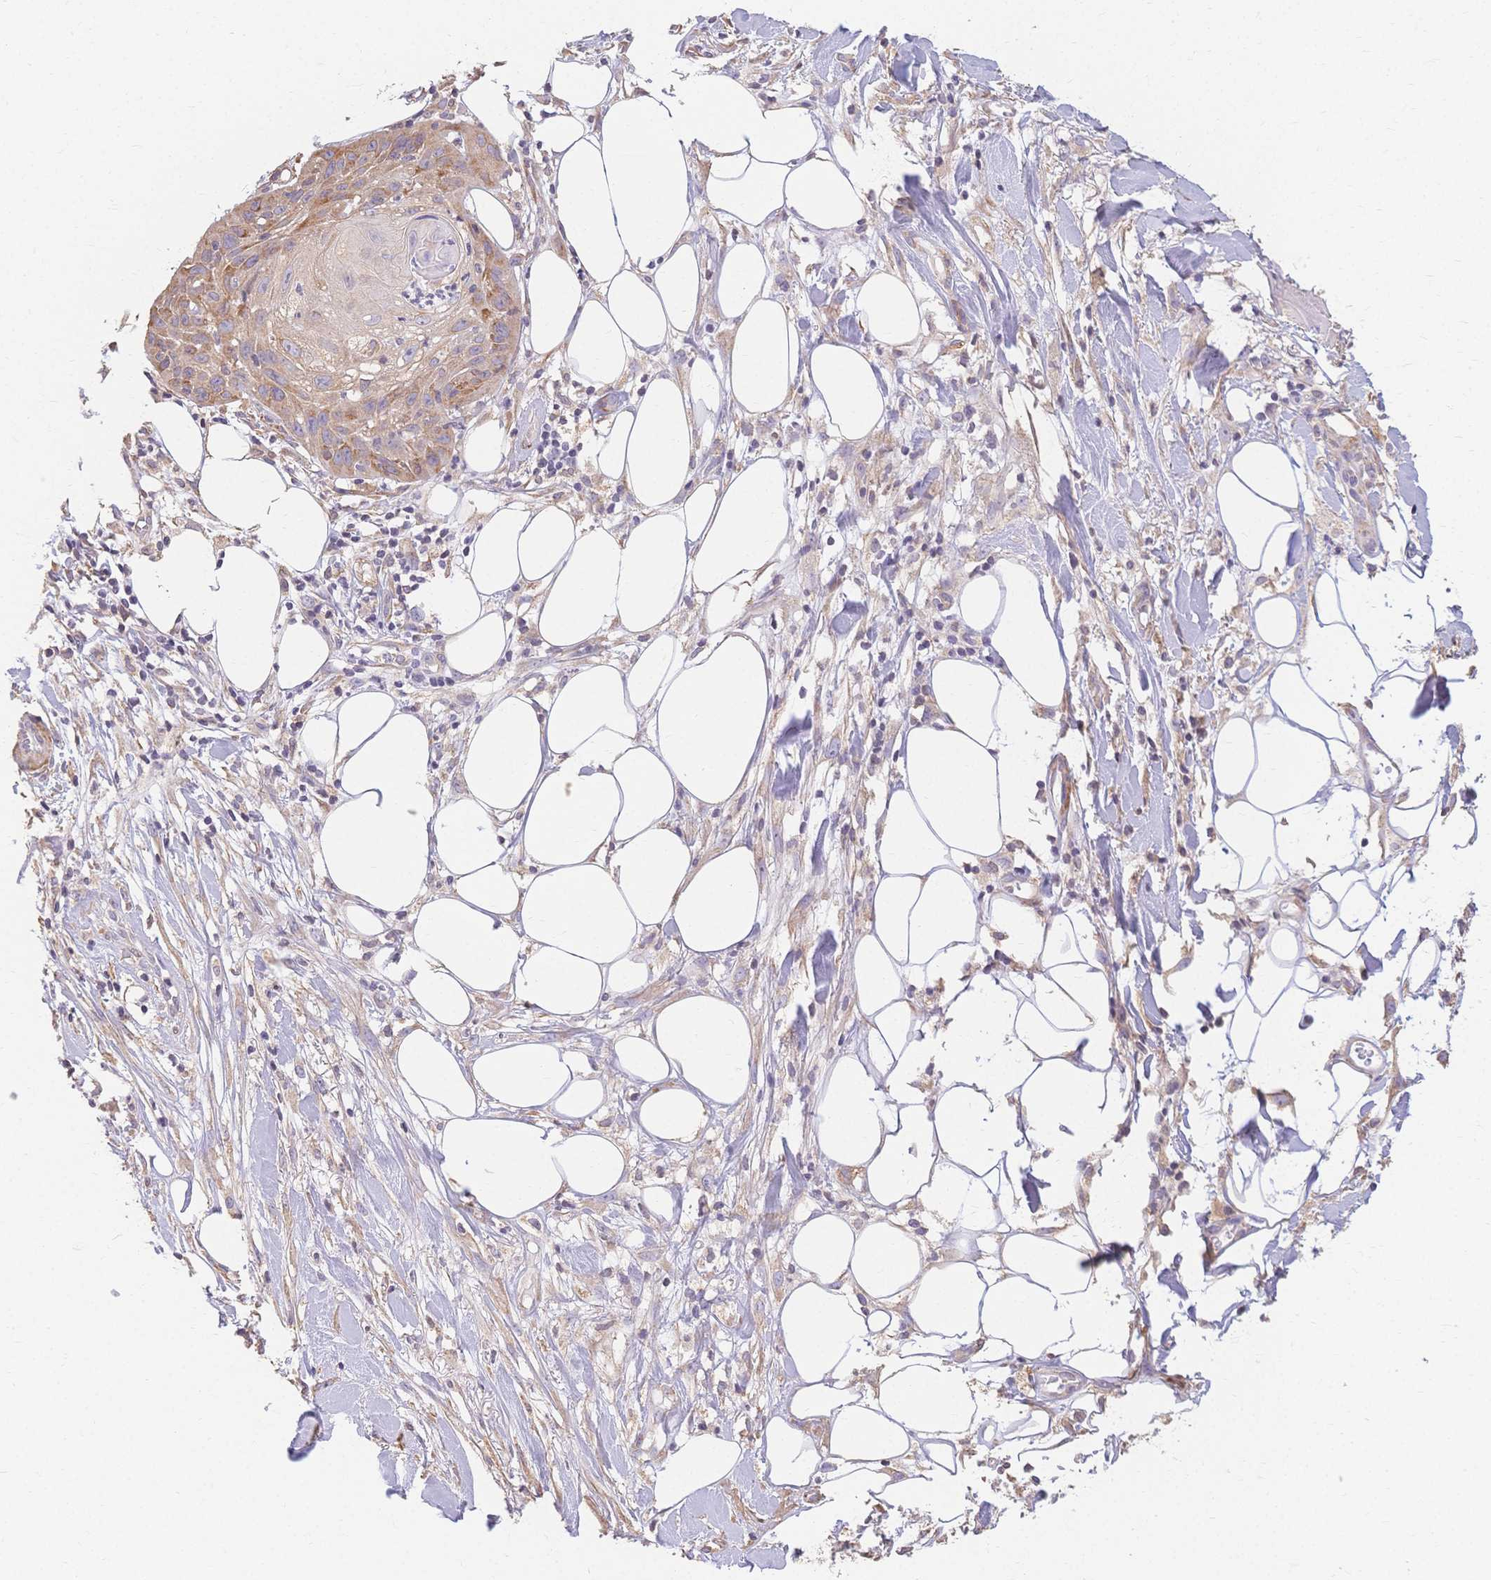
{"staining": {"intensity": "weak", "quantity": ">75%", "location": "cytoplasmic/membranous"}, "tissue": "skin cancer", "cell_type": "Tumor cells", "image_type": "cancer", "snomed": [{"axis": "morphology", "description": "Squamous cell carcinoma, NOS"}, {"axis": "topography", "description": "Skin"}], "caption": "Skin cancer stained for a protein displays weak cytoplasmic/membranous positivity in tumor cells.", "gene": "HS3ST5", "patient": {"sex": "female", "age": 88}}